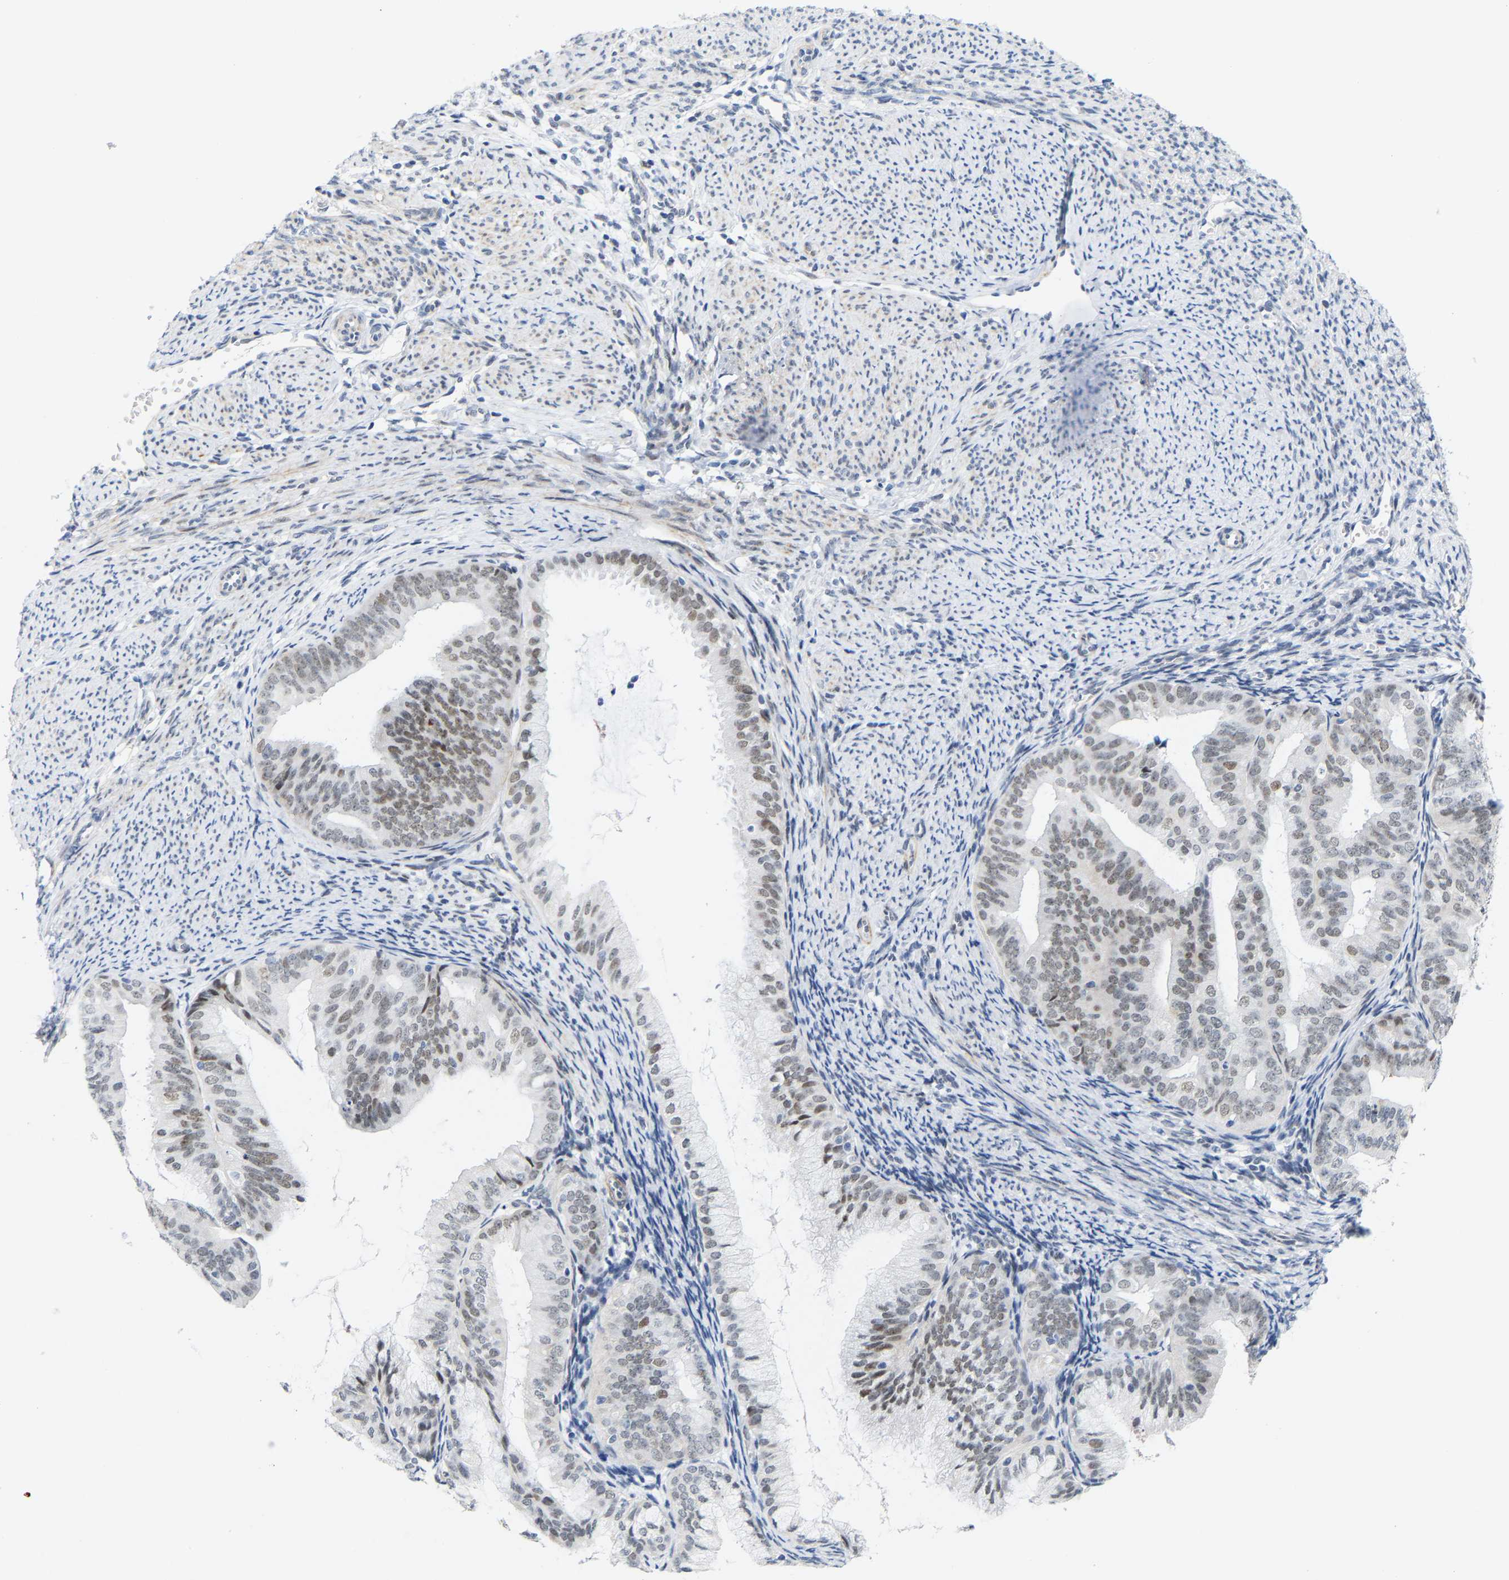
{"staining": {"intensity": "weak", "quantity": ">75%", "location": "nuclear"}, "tissue": "endometrial cancer", "cell_type": "Tumor cells", "image_type": "cancer", "snomed": [{"axis": "morphology", "description": "Adenocarcinoma, NOS"}, {"axis": "topography", "description": "Endometrium"}], "caption": "A brown stain shows weak nuclear positivity of a protein in endometrial cancer tumor cells.", "gene": "FAM180A", "patient": {"sex": "female", "age": 63}}